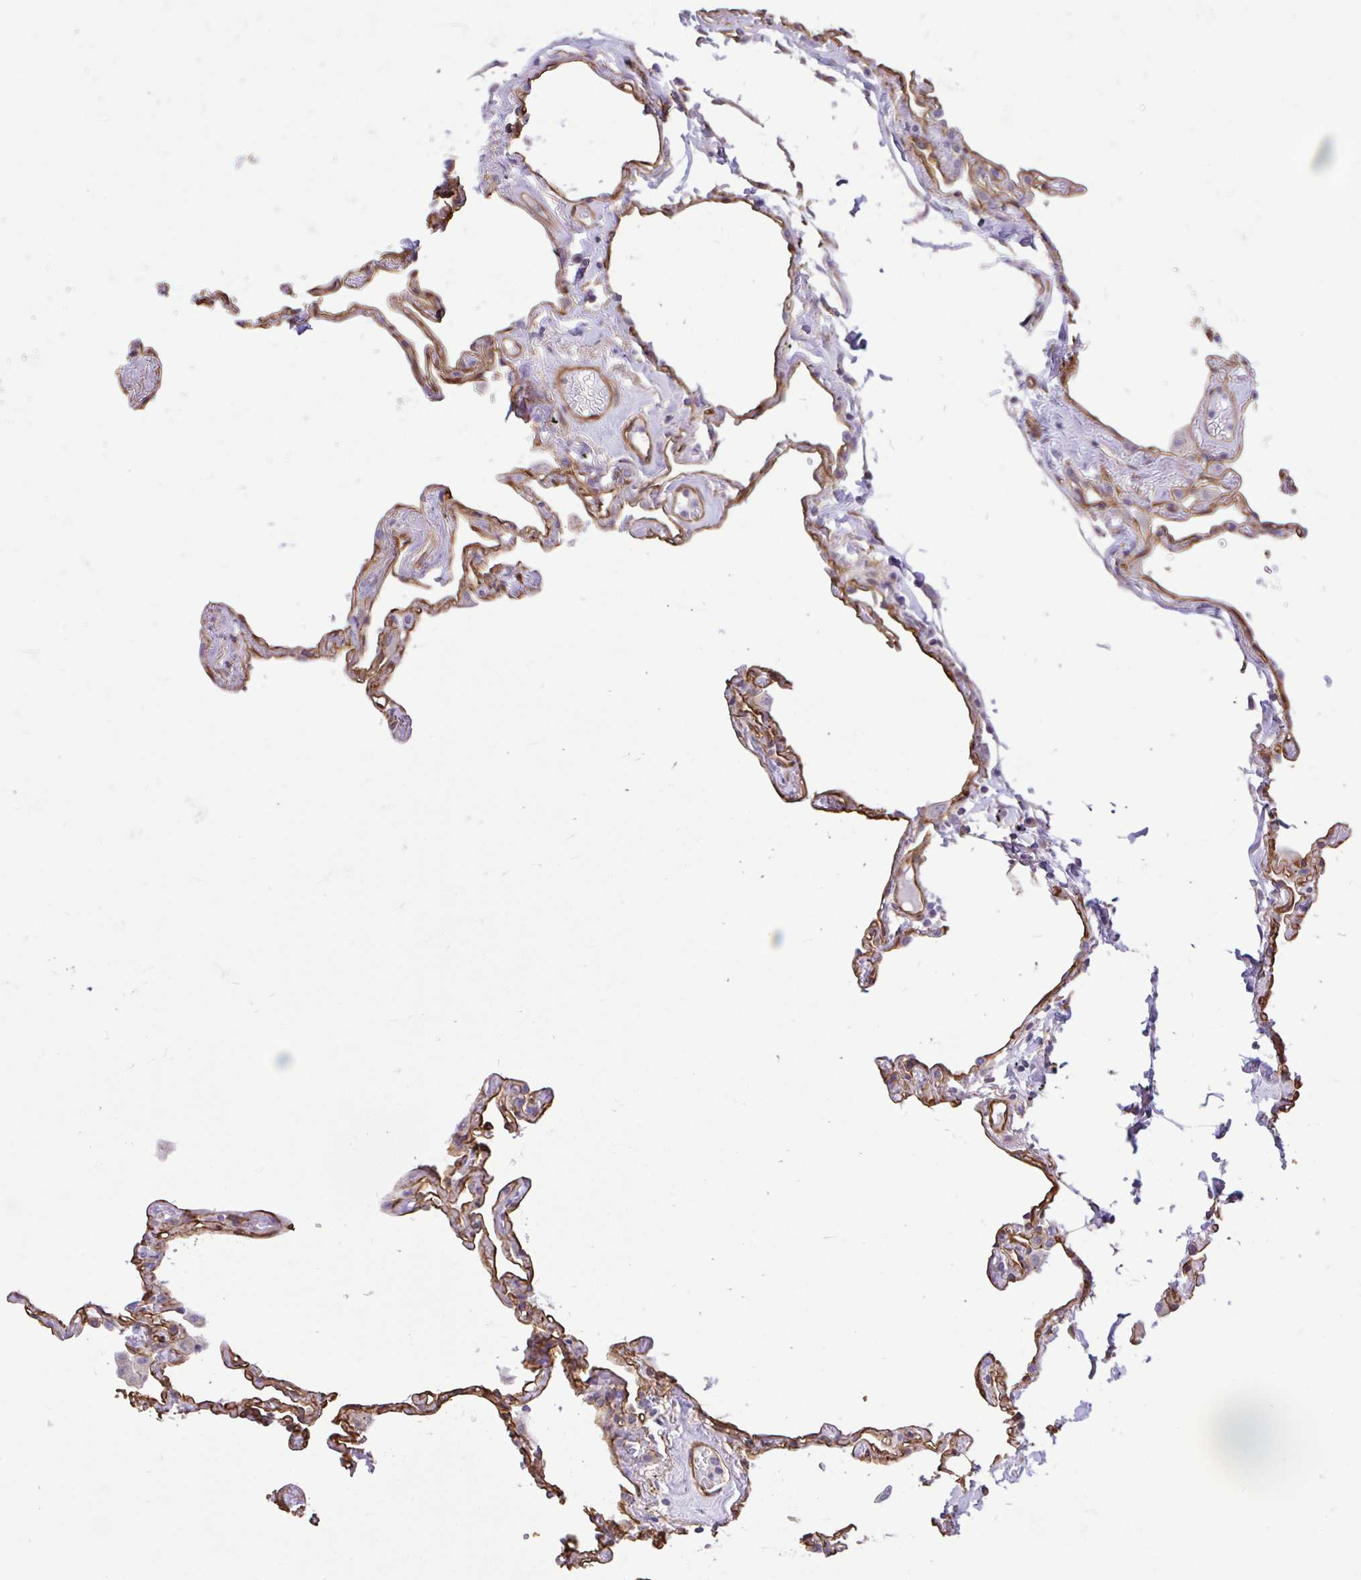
{"staining": {"intensity": "moderate", "quantity": "25%-75%", "location": "cytoplasmic/membranous"}, "tissue": "lung", "cell_type": "Alveolar cells", "image_type": "normal", "snomed": [{"axis": "morphology", "description": "Normal tissue, NOS"}, {"axis": "topography", "description": "Lung"}], "caption": "High-power microscopy captured an immunohistochemistry image of benign lung, revealing moderate cytoplasmic/membranous staining in approximately 25%-75% of alveolar cells.", "gene": "PTPRK", "patient": {"sex": "female", "age": 67}}